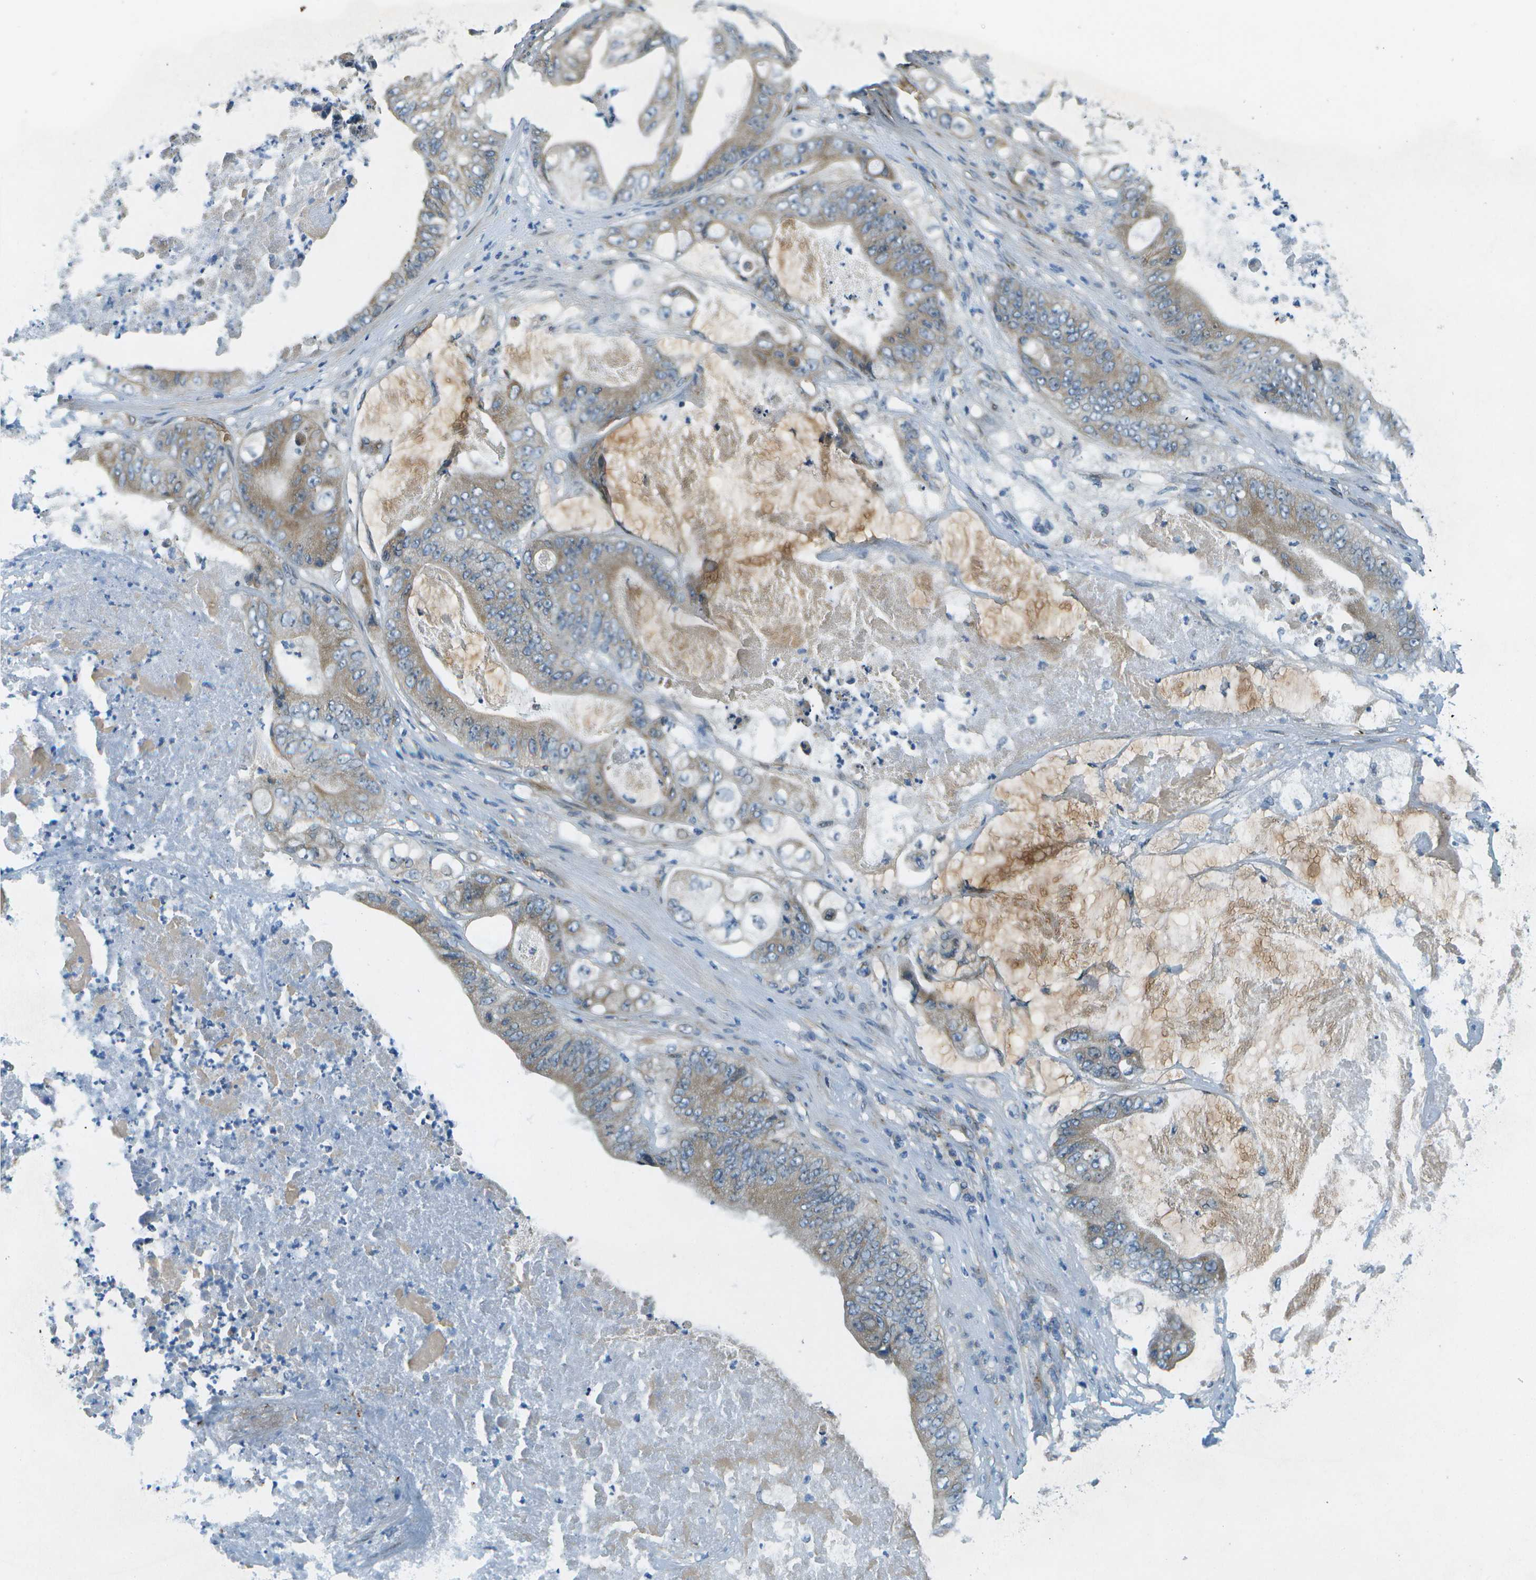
{"staining": {"intensity": "moderate", "quantity": ">75%", "location": "cytoplasmic/membranous"}, "tissue": "stomach cancer", "cell_type": "Tumor cells", "image_type": "cancer", "snomed": [{"axis": "morphology", "description": "Adenocarcinoma, NOS"}, {"axis": "topography", "description": "Stomach"}], "caption": "This photomicrograph exhibits immunohistochemistry staining of stomach adenocarcinoma, with medium moderate cytoplasmic/membranous expression in about >75% of tumor cells.", "gene": "CTIF", "patient": {"sex": "female", "age": 73}}